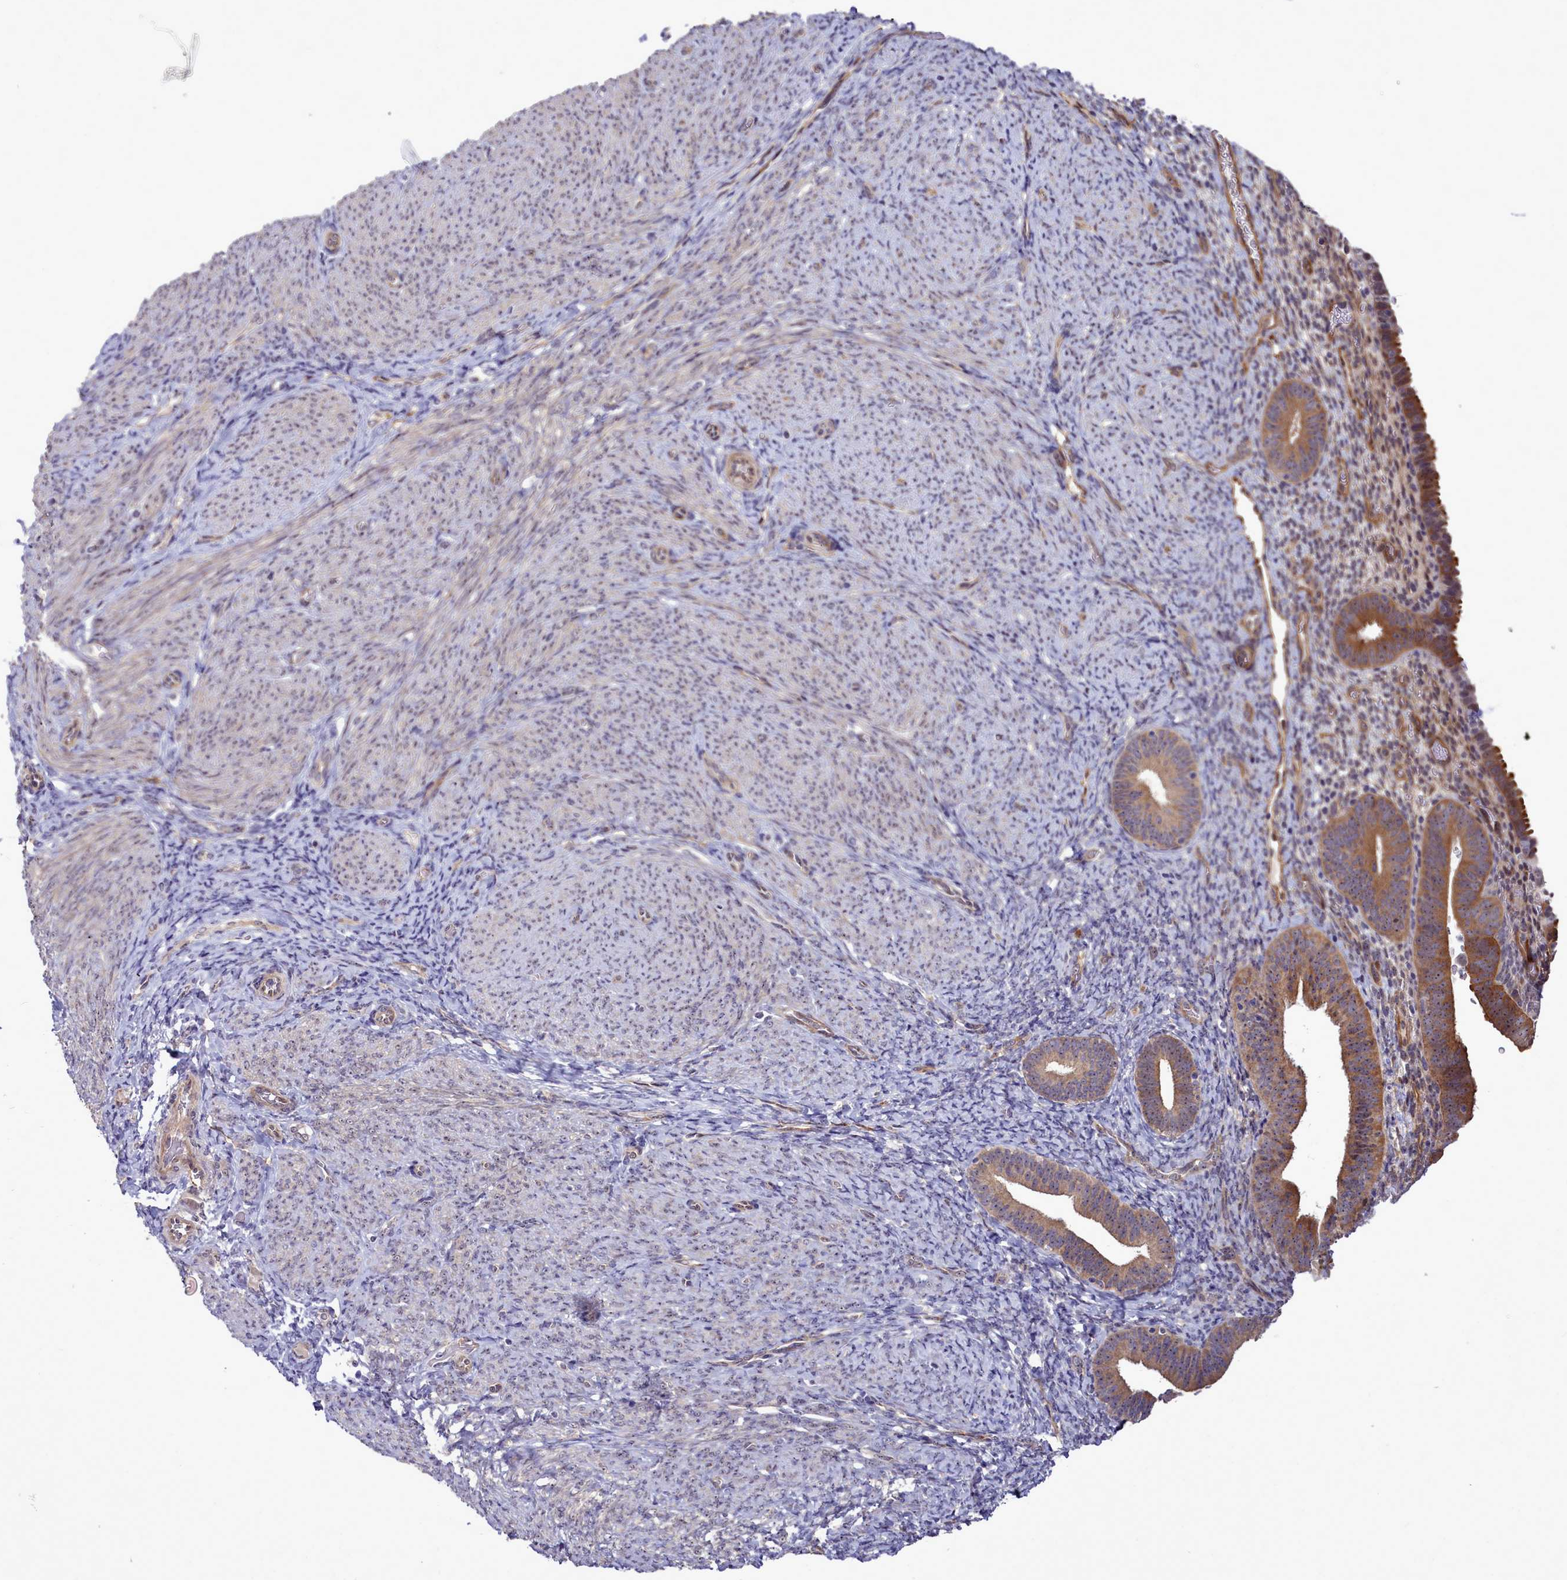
{"staining": {"intensity": "weak", "quantity": "<25%", "location": "cytoplasmic/membranous"}, "tissue": "endometrium", "cell_type": "Cells in endometrial stroma", "image_type": "normal", "snomed": [{"axis": "morphology", "description": "Normal tissue, NOS"}, {"axis": "topography", "description": "Endometrium"}], "caption": "Cells in endometrial stroma show no significant positivity in unremarkable endometrium.", "gene": "BCAR1", "patient": {"sex": "female", "age": 65}}